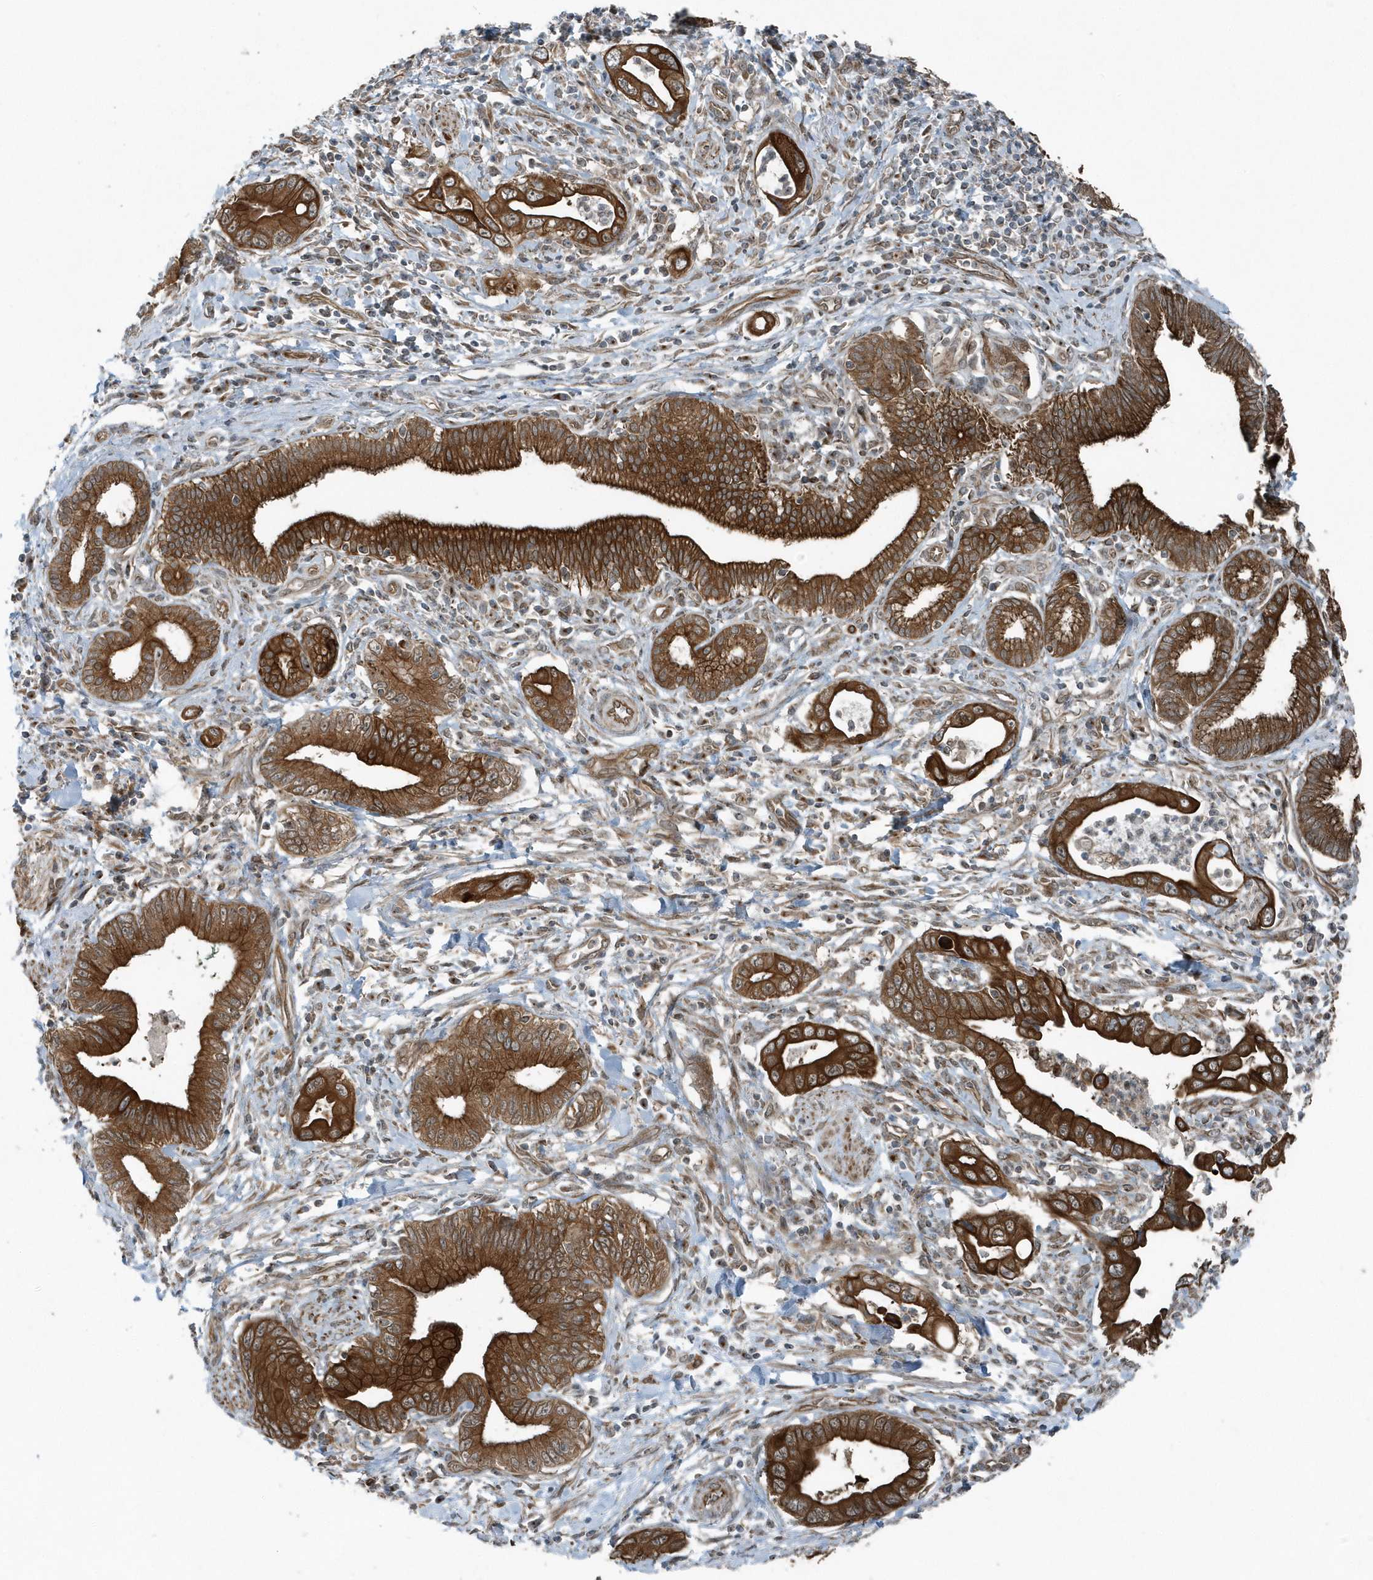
{"staining": {"intensity": "strong", "quantity": ">75%", "location": "cytoplasmic/membranous"}, "tissue": "pancreatic cancer", "cell_type": "Tumor cells", "image_type": "cancer", "snomed": [{"axis": "morphology", "description": "Adenocarcinoma, NOS"}, {"axis": "topography", "description": "Pancreas"}], "caption": "Pancreatic adenocarcinoma stained with immunohistochemistry exhibits strong cytoplasmic/membranous positivity in about >75% of tumor cells.", "gene": "GCC2", "patient": {"sex": "male", "age": 78}}